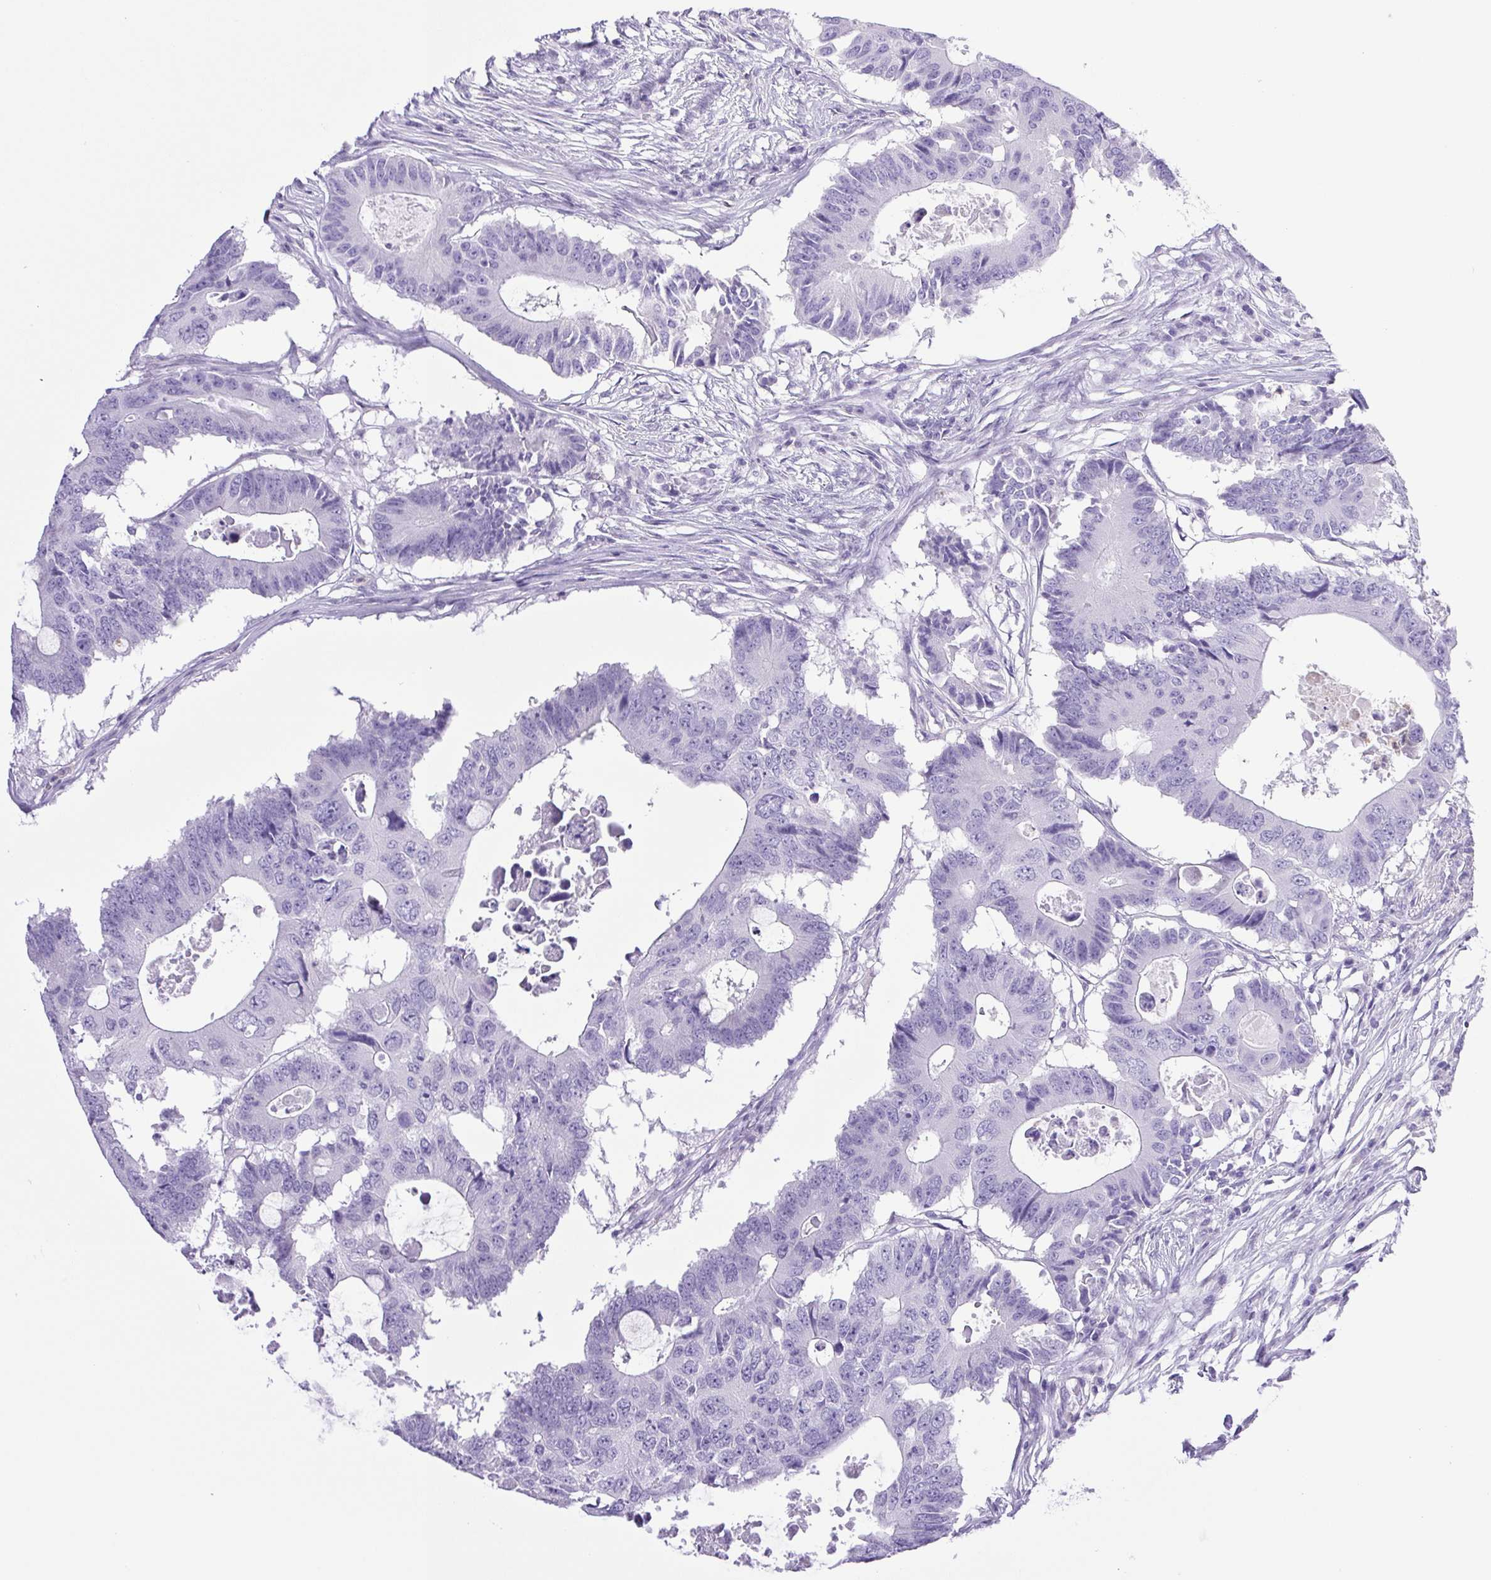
{"staining": {"intensity": "negative", "quantity": "none", "location": "none"}, "tissue": "colorectal cancer", "cell_type": "Tumor cells", "image_type": "cancer", "snomed": [{"axis": "morphology", "description": "Adenocarcinoma, NOS"}, {"axis": "topography", "description": "Colon"}], "caption": "IHC histopathology image of colorectal cancer (adenocarcinoma) stained for a protein (brown), which reveals no expression in tumor cells. The staining was performed using DAB to visualize the protein expression in brown, while the nuclei were stained in blue with hematoxylin (Magnification: 20x).", "gene": "SYNPR", "patient": {"sex": "male", "age": 71}}